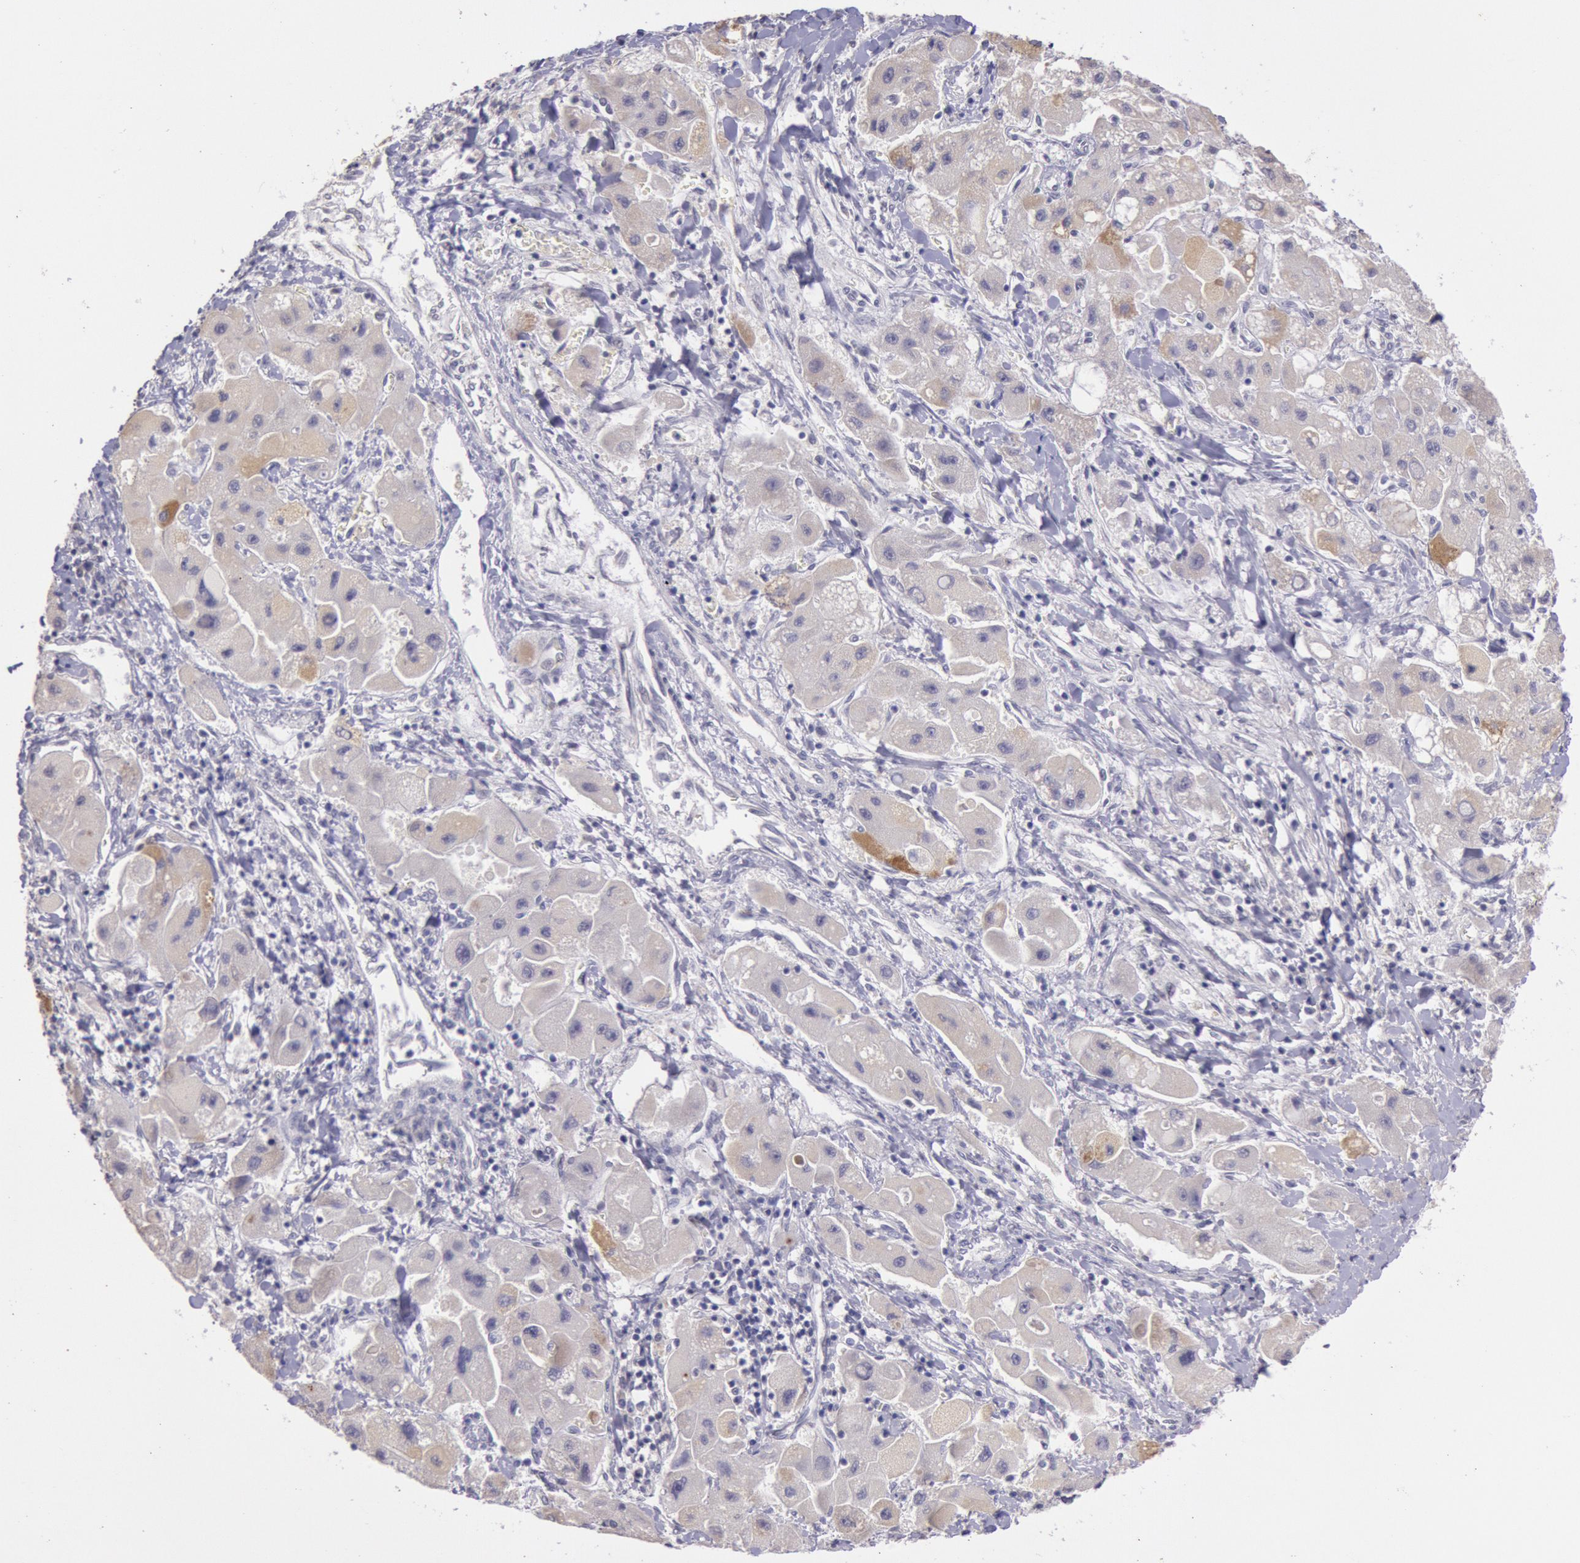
{"staining": {"intensity": "weak", "quantity": ">75%", "location": "cytoplasmic/membranous,nuclear"}, "tissue": "liver cancer", "cell_type": "Tumor cells", "image_type": "cancer", "snomed": [{"axis": "morphology", "description": "Carcinoma, Hepatocellular, NOS"}, {"axis": "topography", "description": "Liver"}], "caption": "The histopathology image reveals staining of hepatocellular carcinoma (liver), revealing weak cytoplasmic/membranous and nuclear protein expression (brown color) within tumor cells. (DAB = brown stain, brightfield microscopy at high magnification).", "gene": "FRMD6", "patient": {"sex": "male", "age": 24}}